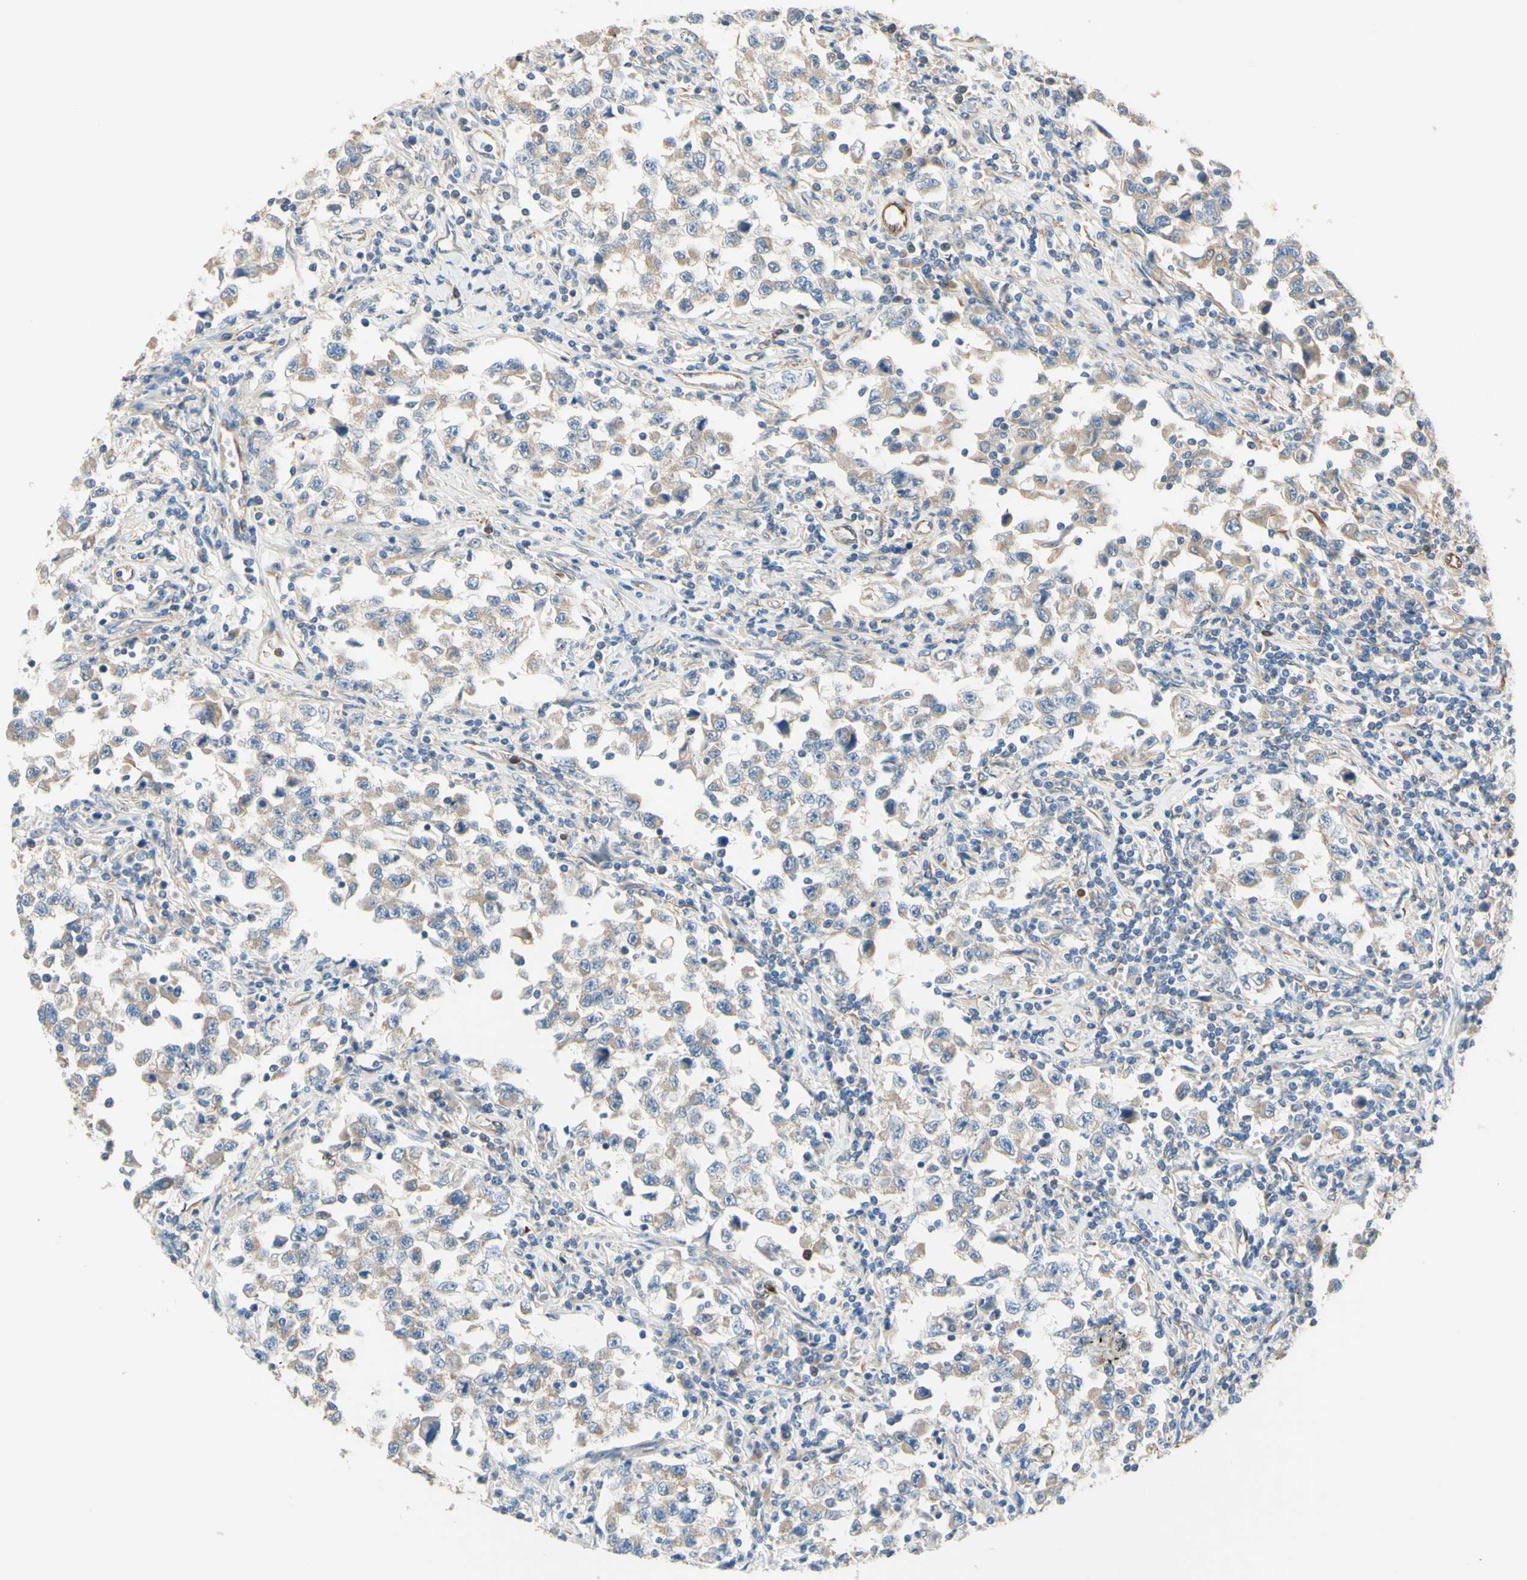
{"staining": {"intensity": "weak", "quantity": "25%-75%", "location": "cytoplasmic/membranous"}, "tissue": "testis cancer", "cell_type": "Tumor cells", "image_type": "cancer", "snomed": [{"axis": "morphology", "description": "Carcinoma, Embryonal, NOS"}, {"axis": "topography", "description": "Testis"}], "caption": "There is low levels of weak cytoplasmic/membranous staining in tumor cells of testis embryonal carcinoma, as demonstrated by immunohistochemical staining (brown color).", "gene": "TRAF2", "patient": {"sex": "male", "age": 21}}